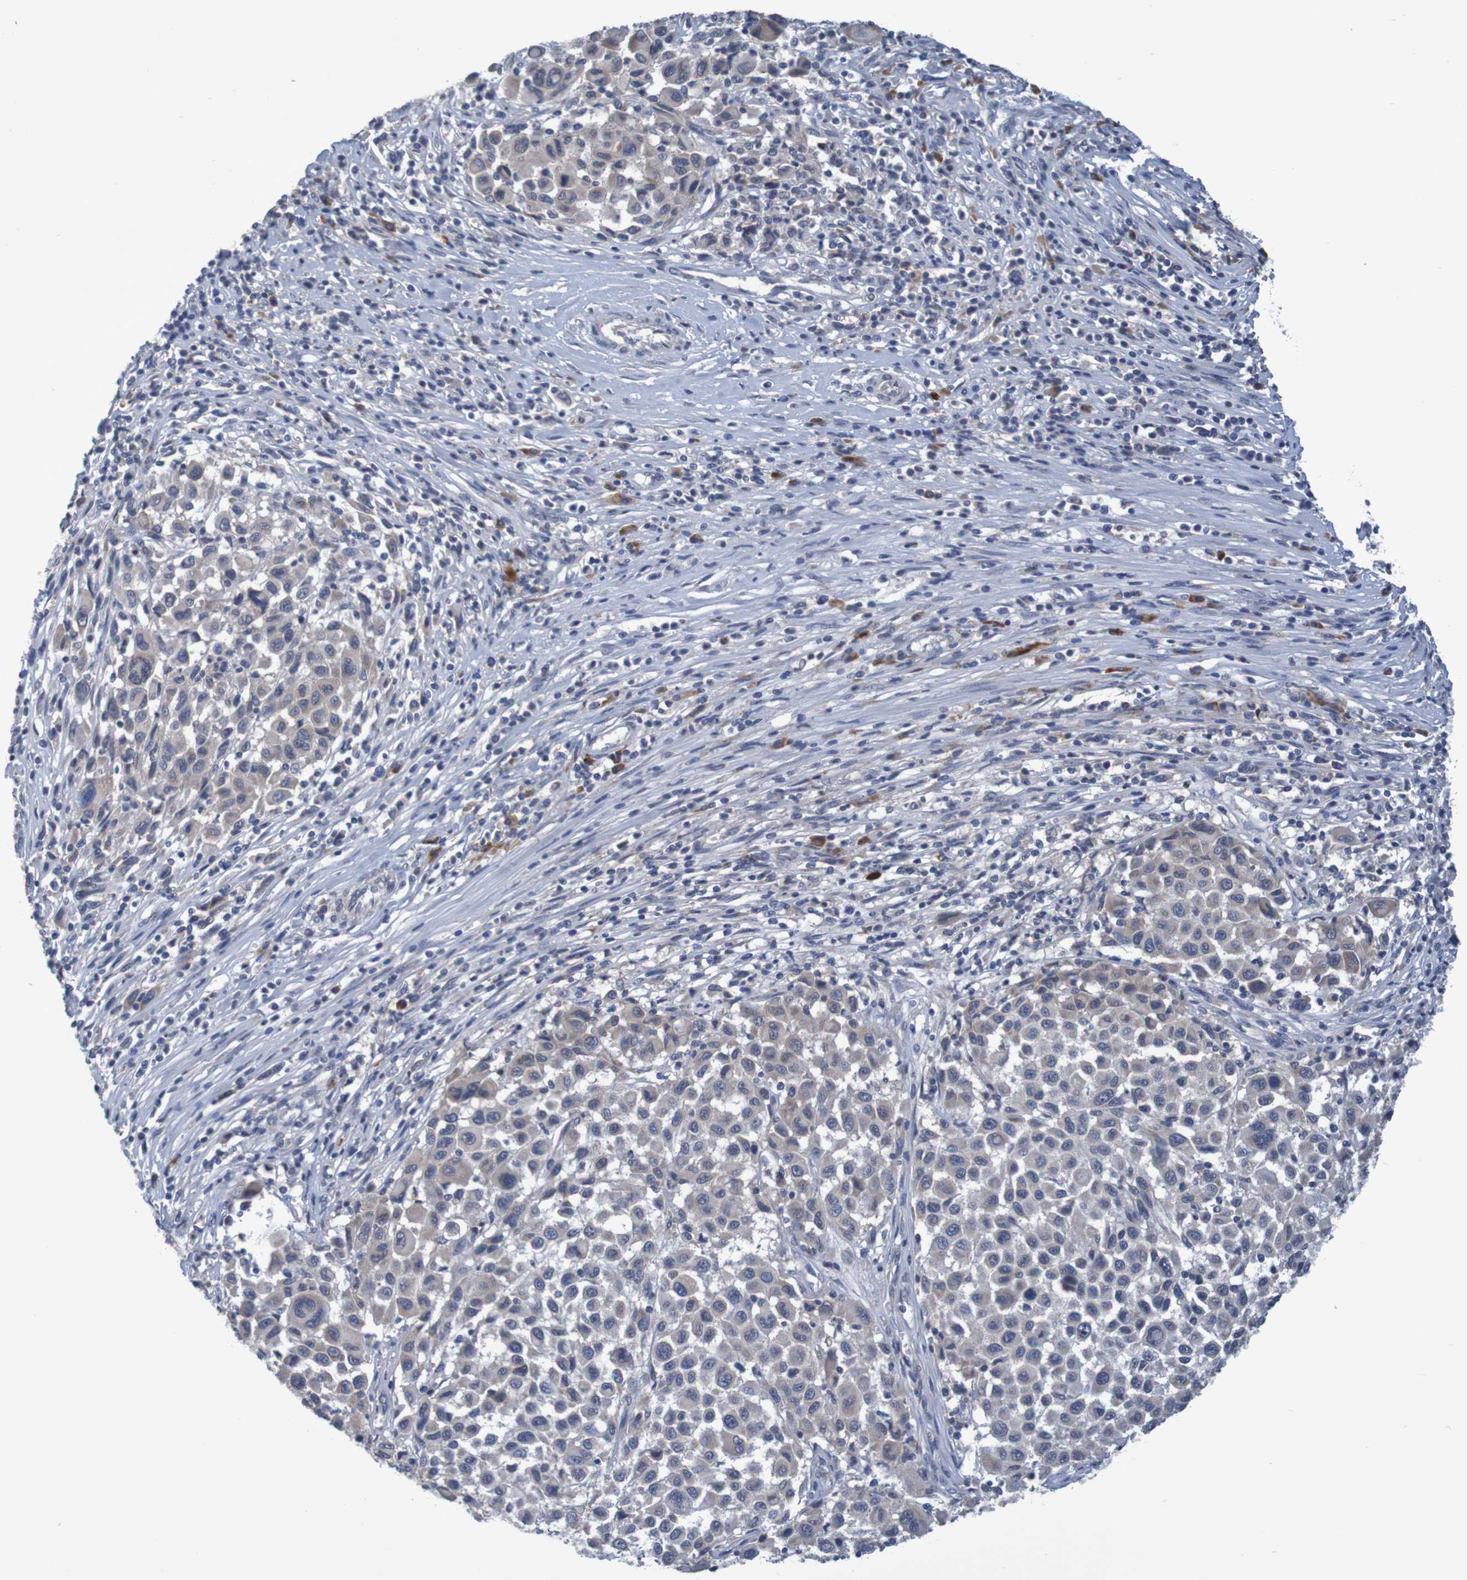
{"staining": {"intensity": "weak", "quantity": ">75%", "location": "cytoplasmic/membranous"}, "tissue": "melanoma", "cell_type": "Tumor cells", "image_type": "cancer", "snomed": [{"axis": "morphology", "description": "Malignant melanoma, Metastatic site"}, {"axis": "topography", "description": "Lymph node"}], "caption": "Protein staining of malignant melanoma (metastatic site) tissue exhibits weak cytoplasmic/membranous expression in about >75% of tumor cells.", "gene": "LTA", "patient": {"sex": "male", "age": 61}}